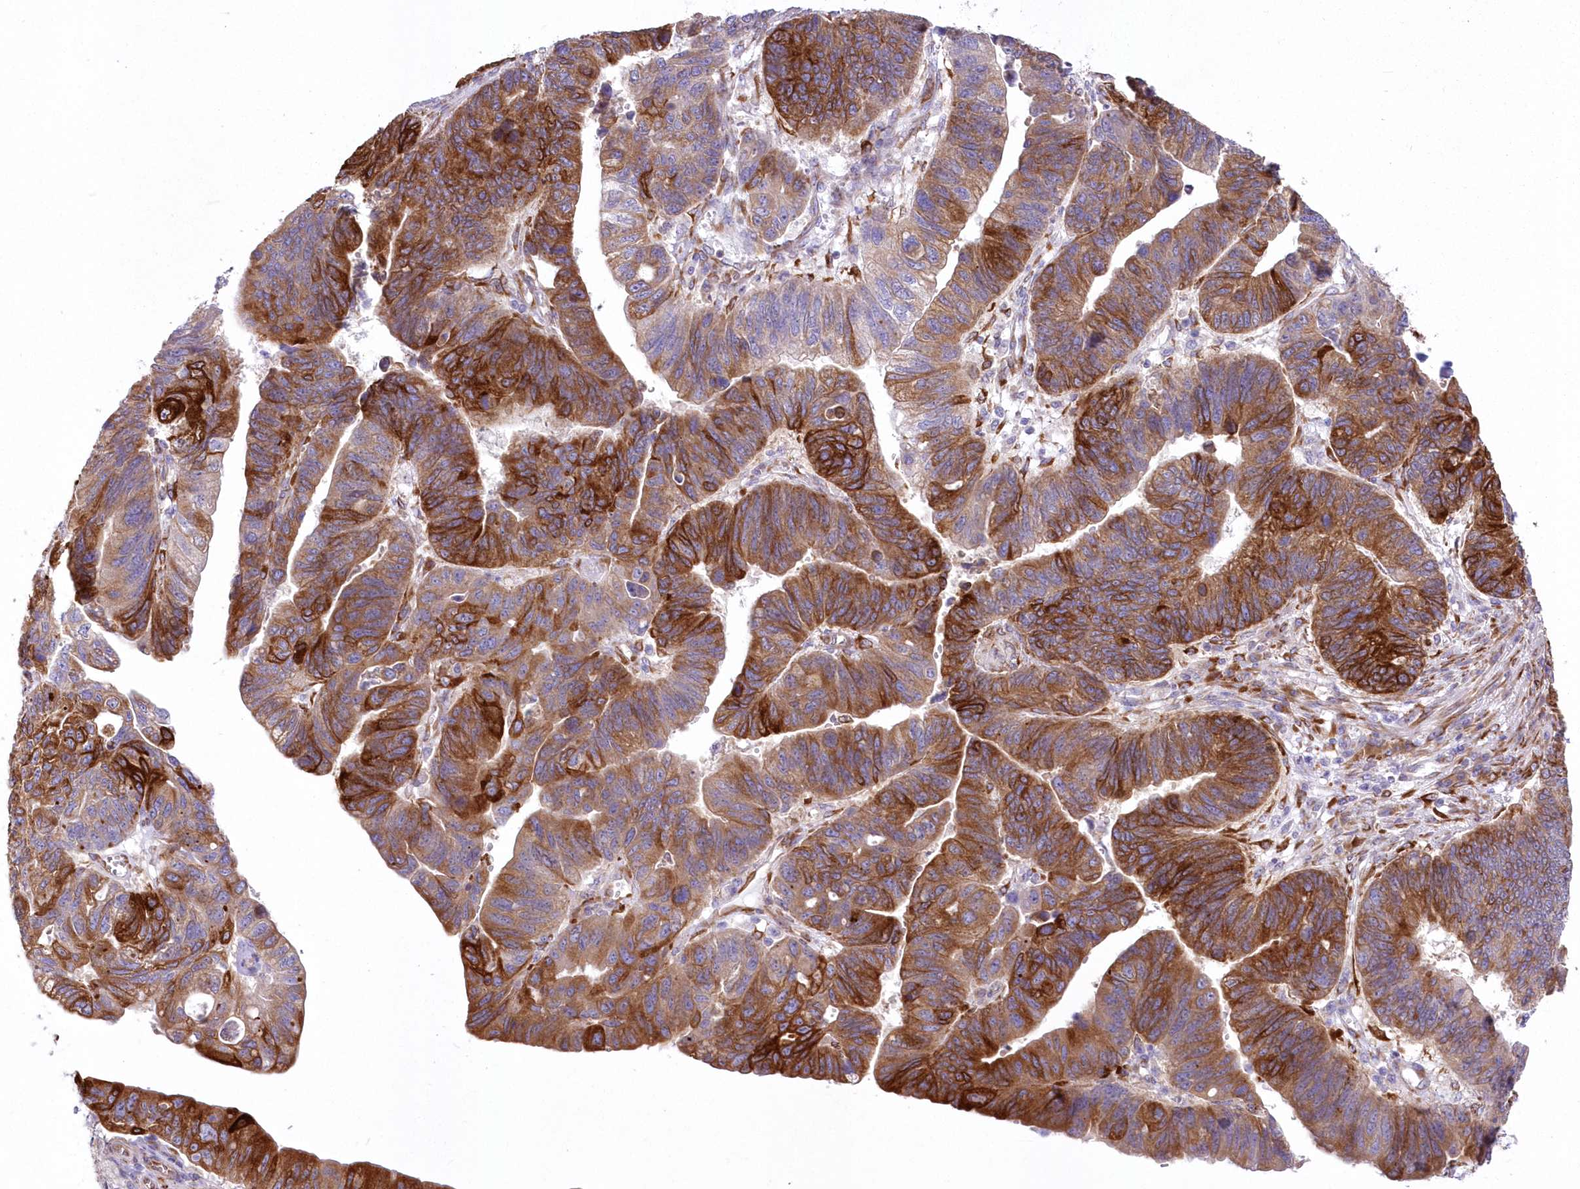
{"staining": {"intensity": "strong", "quantity": "25%-75%", "location": "cytoplasmic/membranous"}, "tissue": "stomach cancer", "cell_type": "Tumor cells", "image_type": "cancer", "snomed": [{"axis": "morphology", "description": "Adenocarcinoma, NOS"}, {"axis": "topography", "description": "Stomach"}], "caption": "Adenocarcinoma (stomach) tissue demonstrates strong cytoplasmic/membranous staining in about 25%-75% of tumor cells, visualized by immunohistochemistry. (DAB IHC with brightfield microscopy, high magnification).", "gene": "YTHDC2", "patient": {"sex": "male", "age": 59}}